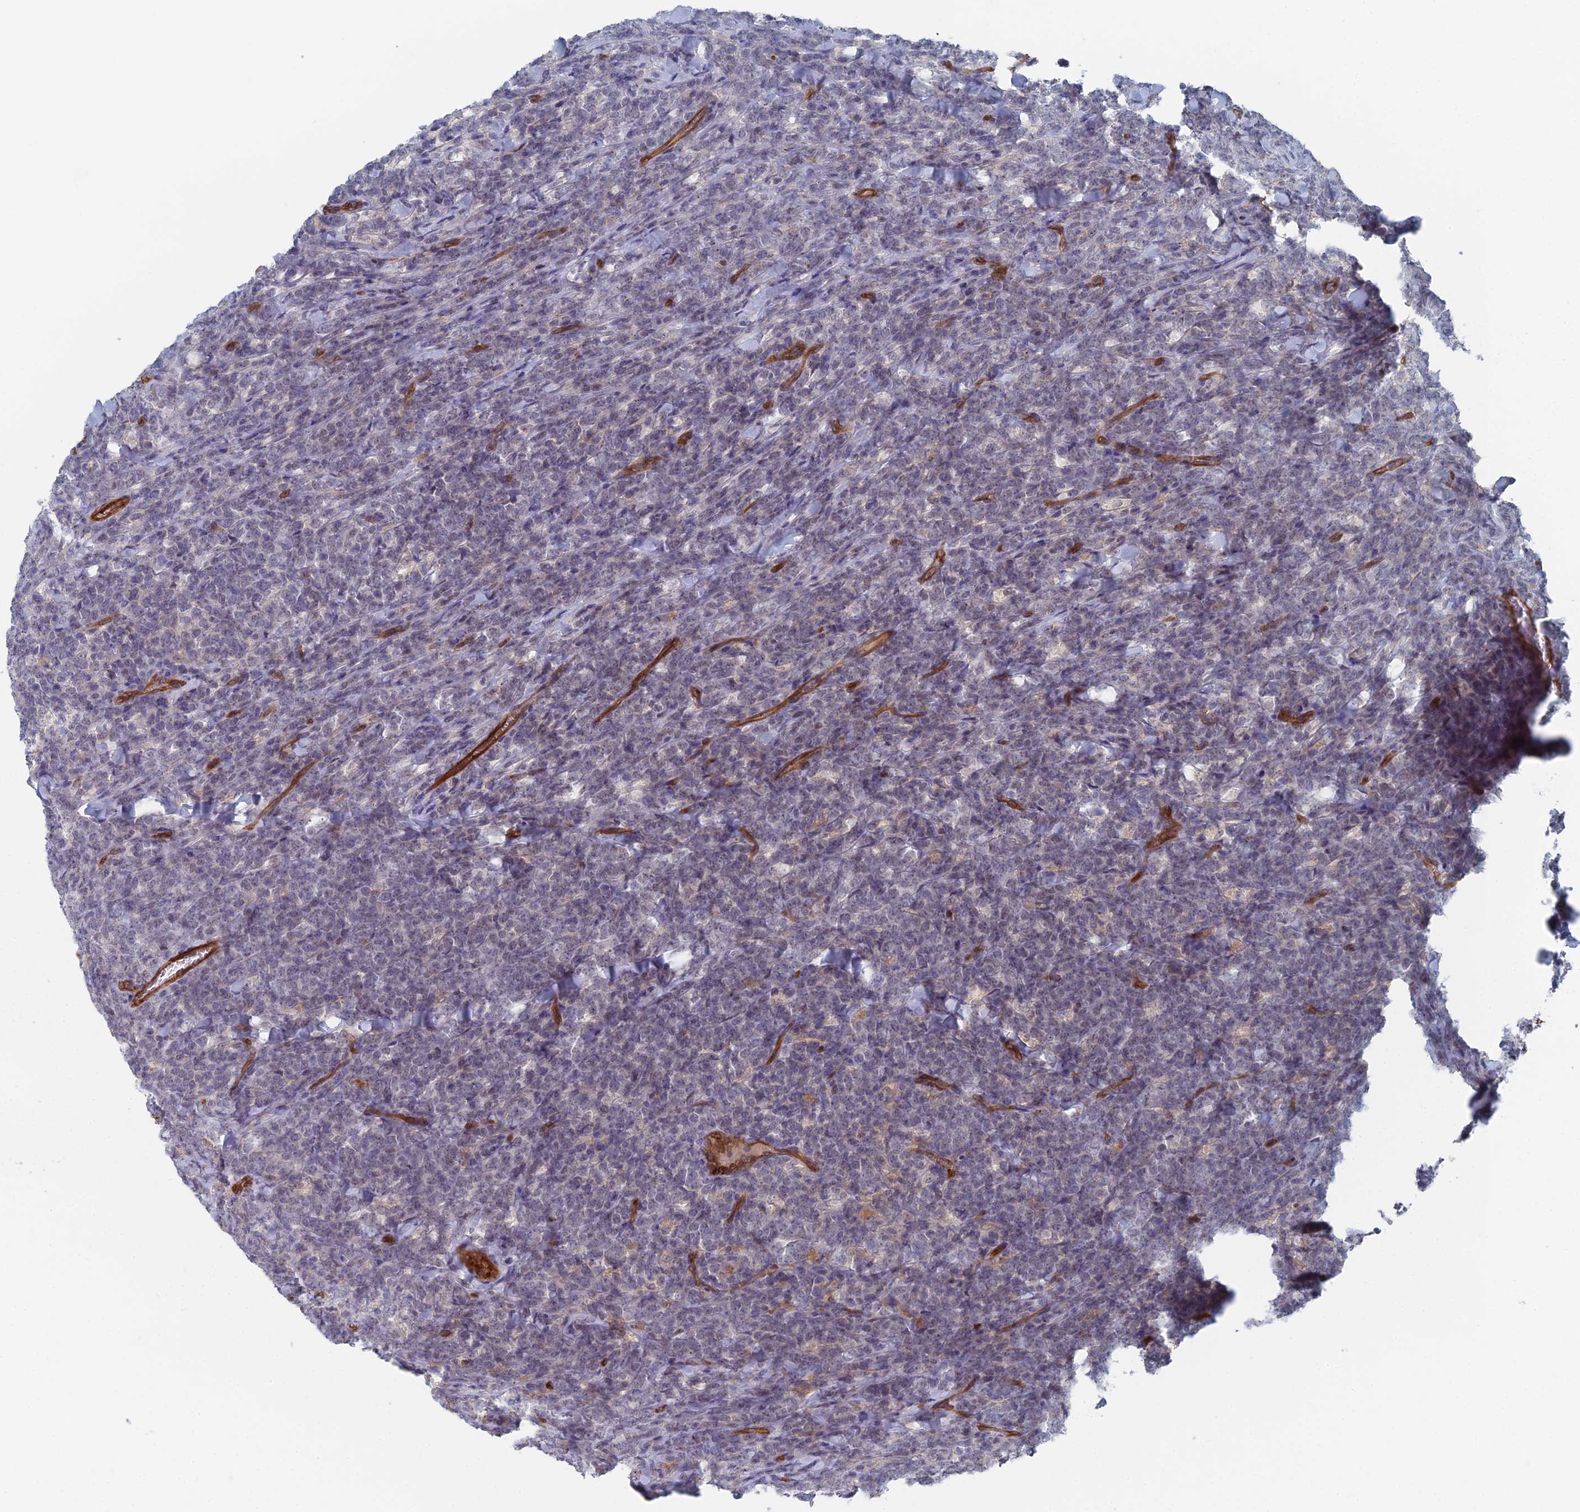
{"staining": {"intensity": "negative", "quantity": "none", "location": "none"}, "tissue": "lymphoma", "cell_type": "Tumor cells", "image_type": "cancer", "snomed": [{"axis": "morphology", "description": "Malignant lymphoma, non-Hodgkin's type, High grade"}, {"axis": "topography", "description": "Small intestine"}], "caption": "IHC of human high-grade malignant lymphoma, non-Hodgkin's type exhibits no expression in tumor cells.", "gene": "ARAP3", "patient": {"sex": "male", "age": 8}}